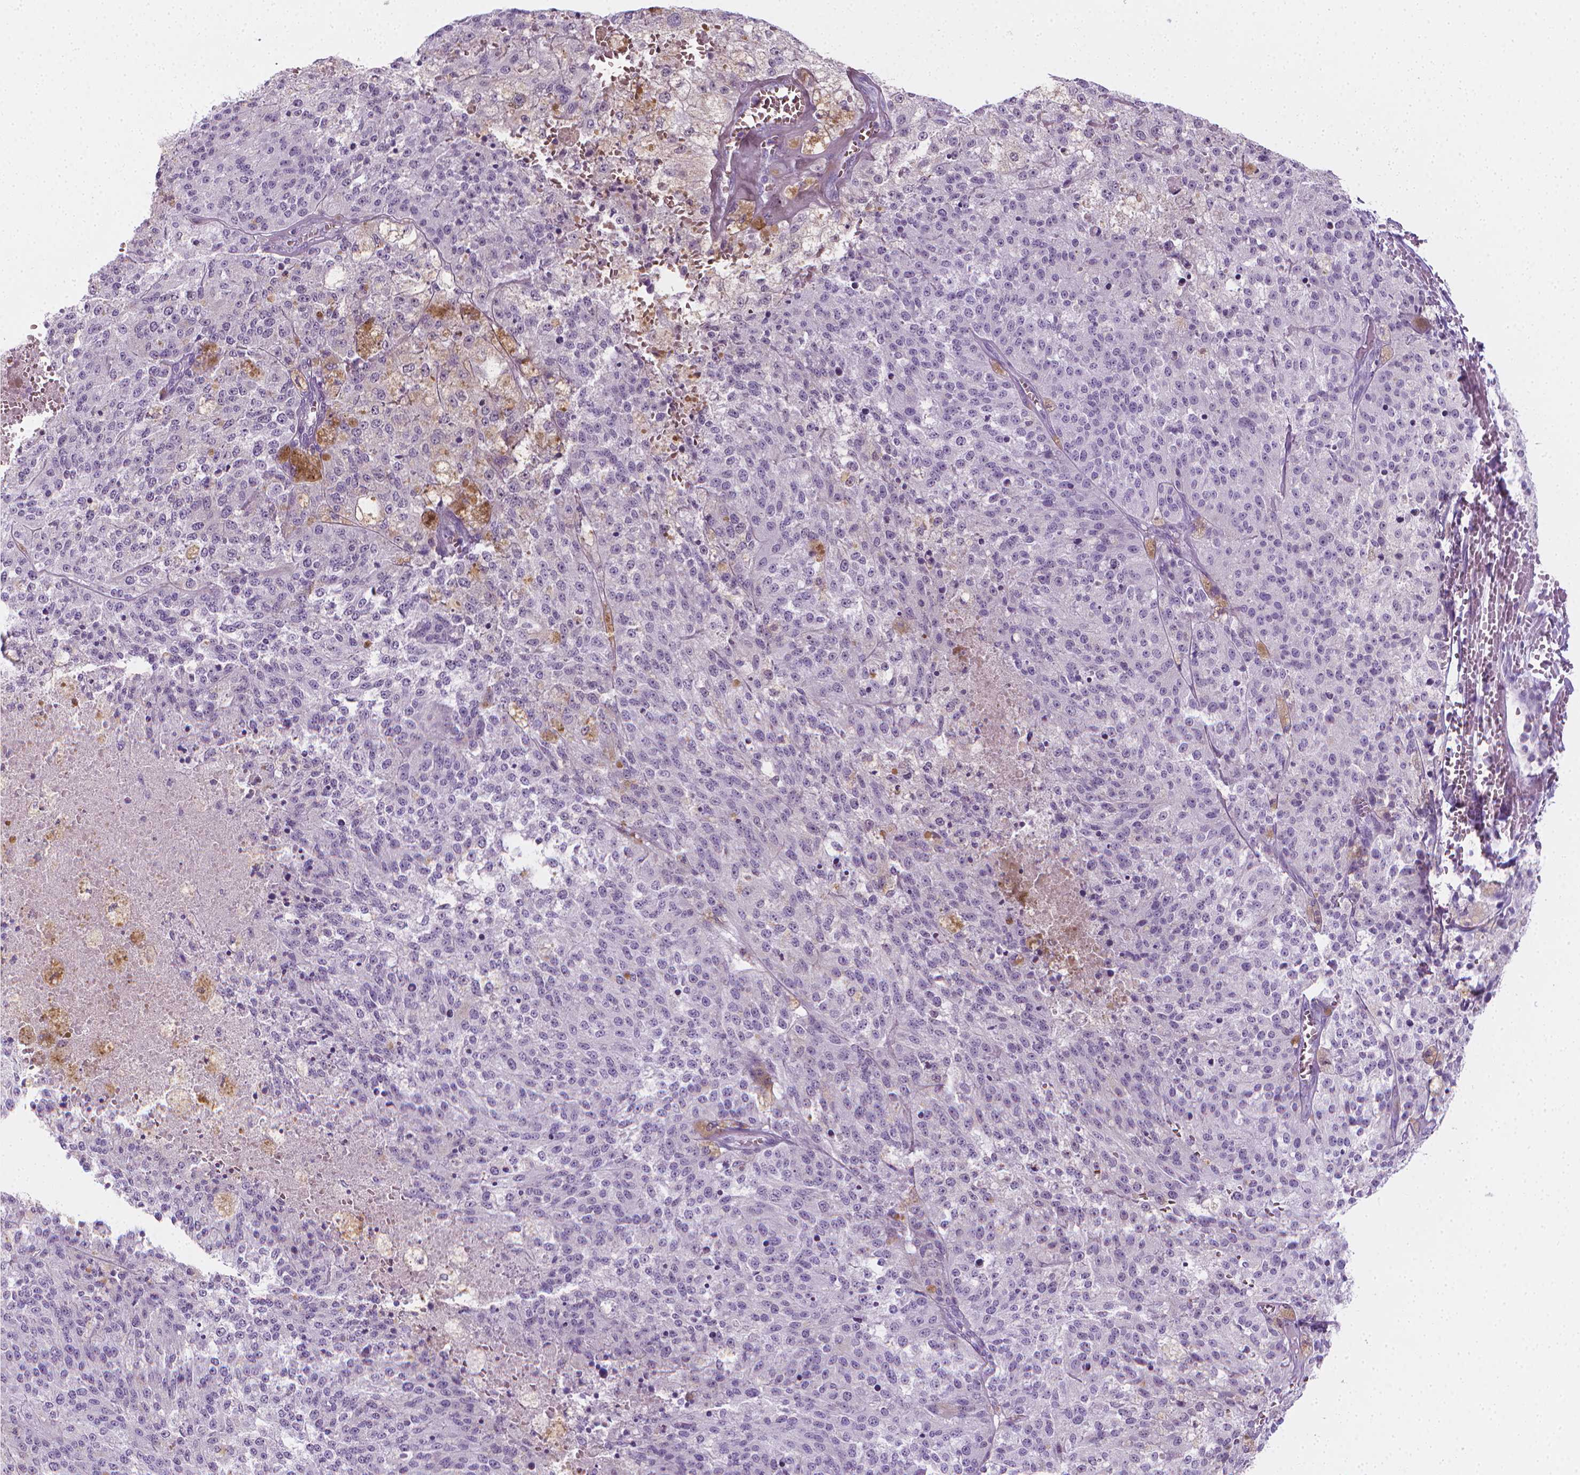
{"staining": {"intensity": "negative", "quantity": "none", "location": "none"}, "tissue": "melanoma", "cell_type": "Tumor cells", "image_type": "cancer", "snomed": [{"axis": "morphology", "description": "Malignant melanoma, Metastatic site"}, {"axis": "topography", "description": "Lymph node"}], "caption": "There is no significant staining in tumor cells of malignant melanoma (metastatic site). Nuclei are stained in blue.", "gene": "DCAF8L1", "patient": {"sex": "female", "age": 64}}